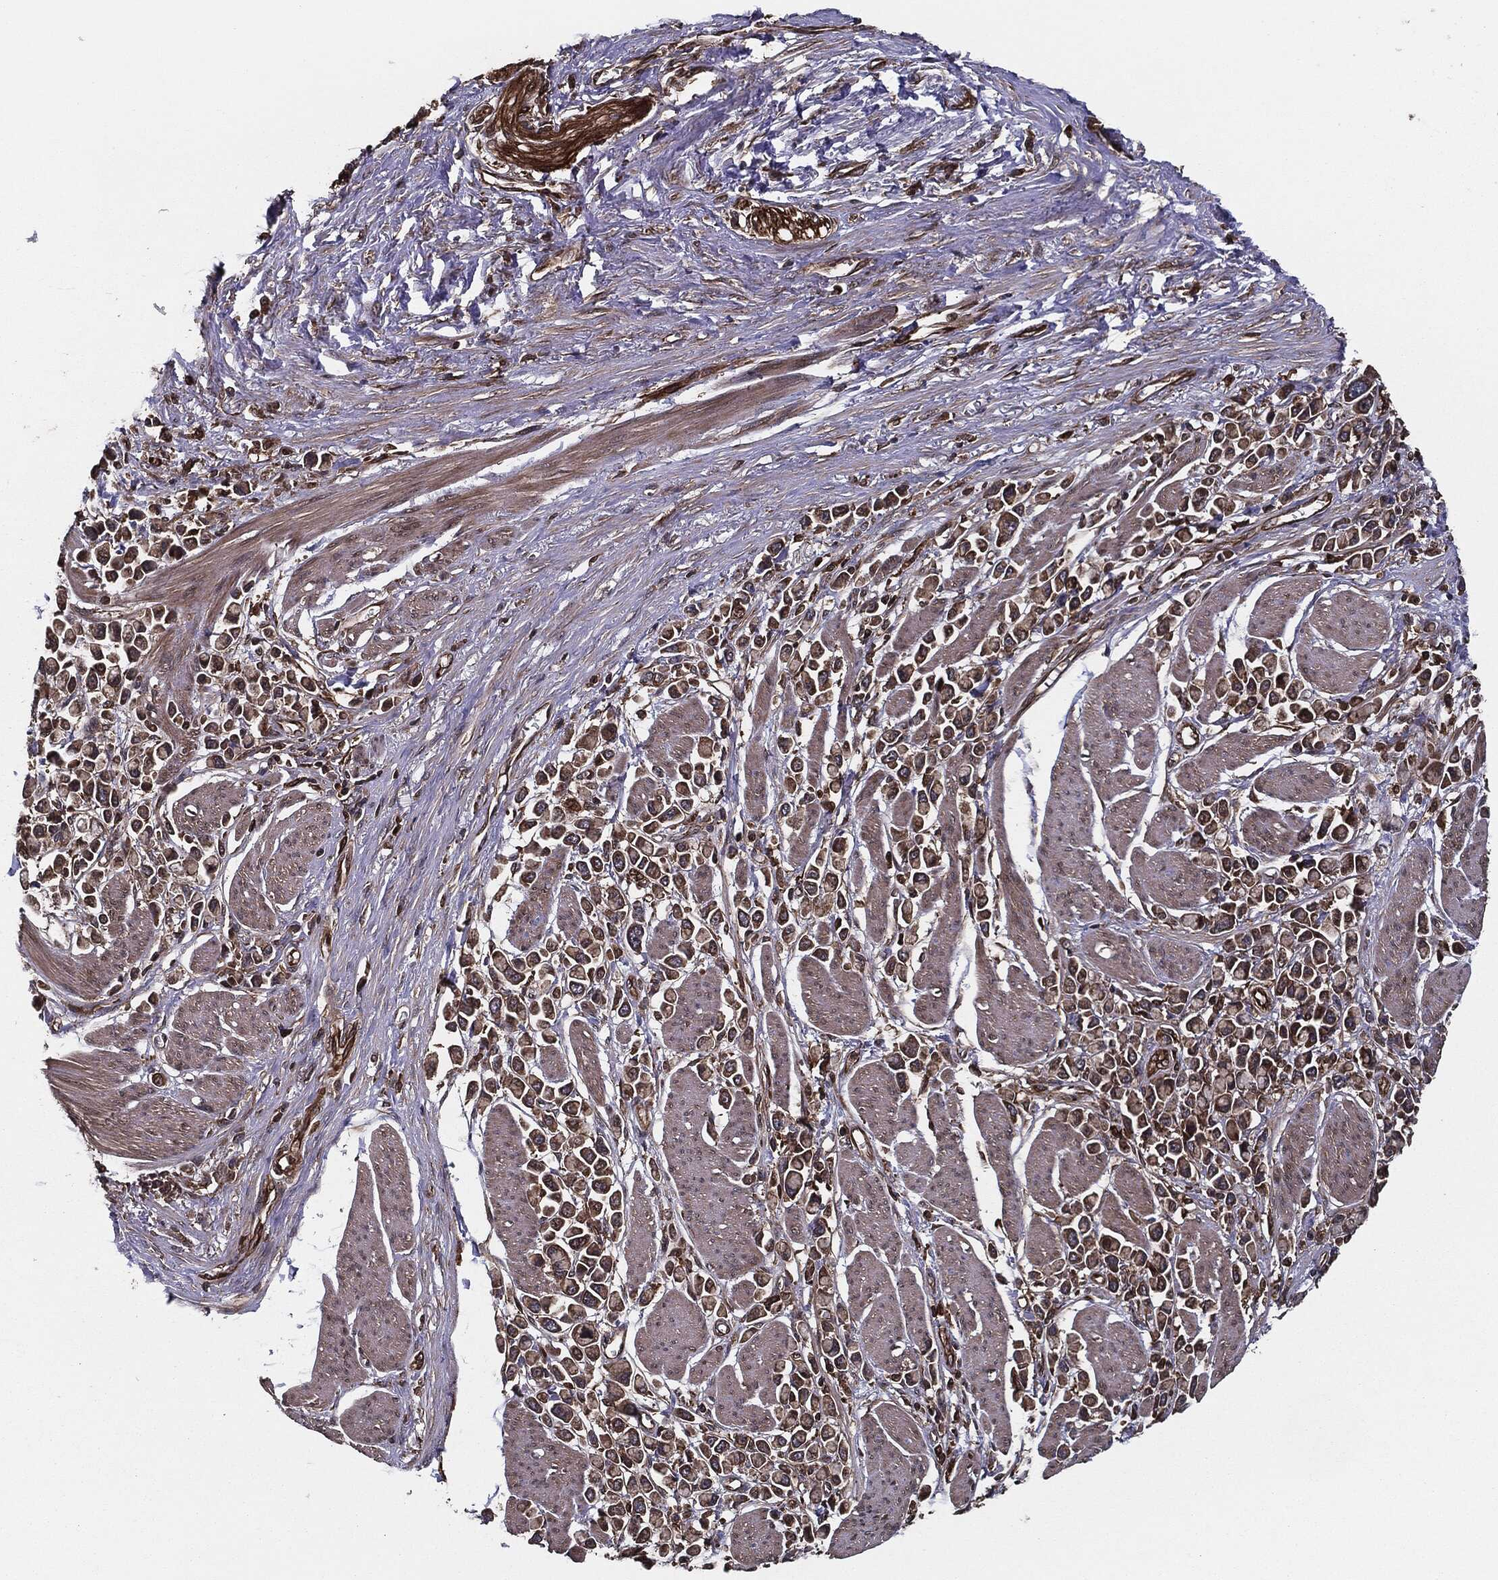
{"staining": {"intensity": "moderate", "quantity": ">75%", "location": "cytoplasmic/membranous"}, "tissue": "stomach cancer", "cell_type": "Tumor cells", "image_type": "cancer", "snomed": [{"axis": "morphology", "description": "Adenocarcinoma, NOS"}, {"axis": "topography", "description": "Stomach"}], "caption": "DAB immunohistochemical staining of human adenocarcinoma (stomach) shows moderate cytoplasmic/membranous protein positivity in approximately >75% of tumor cells. (DAB = brown stain, brightfield microscopy at high magnification).", "gene": "RAP1GDS1", "patient": {"sex": "female", "age": 81}}